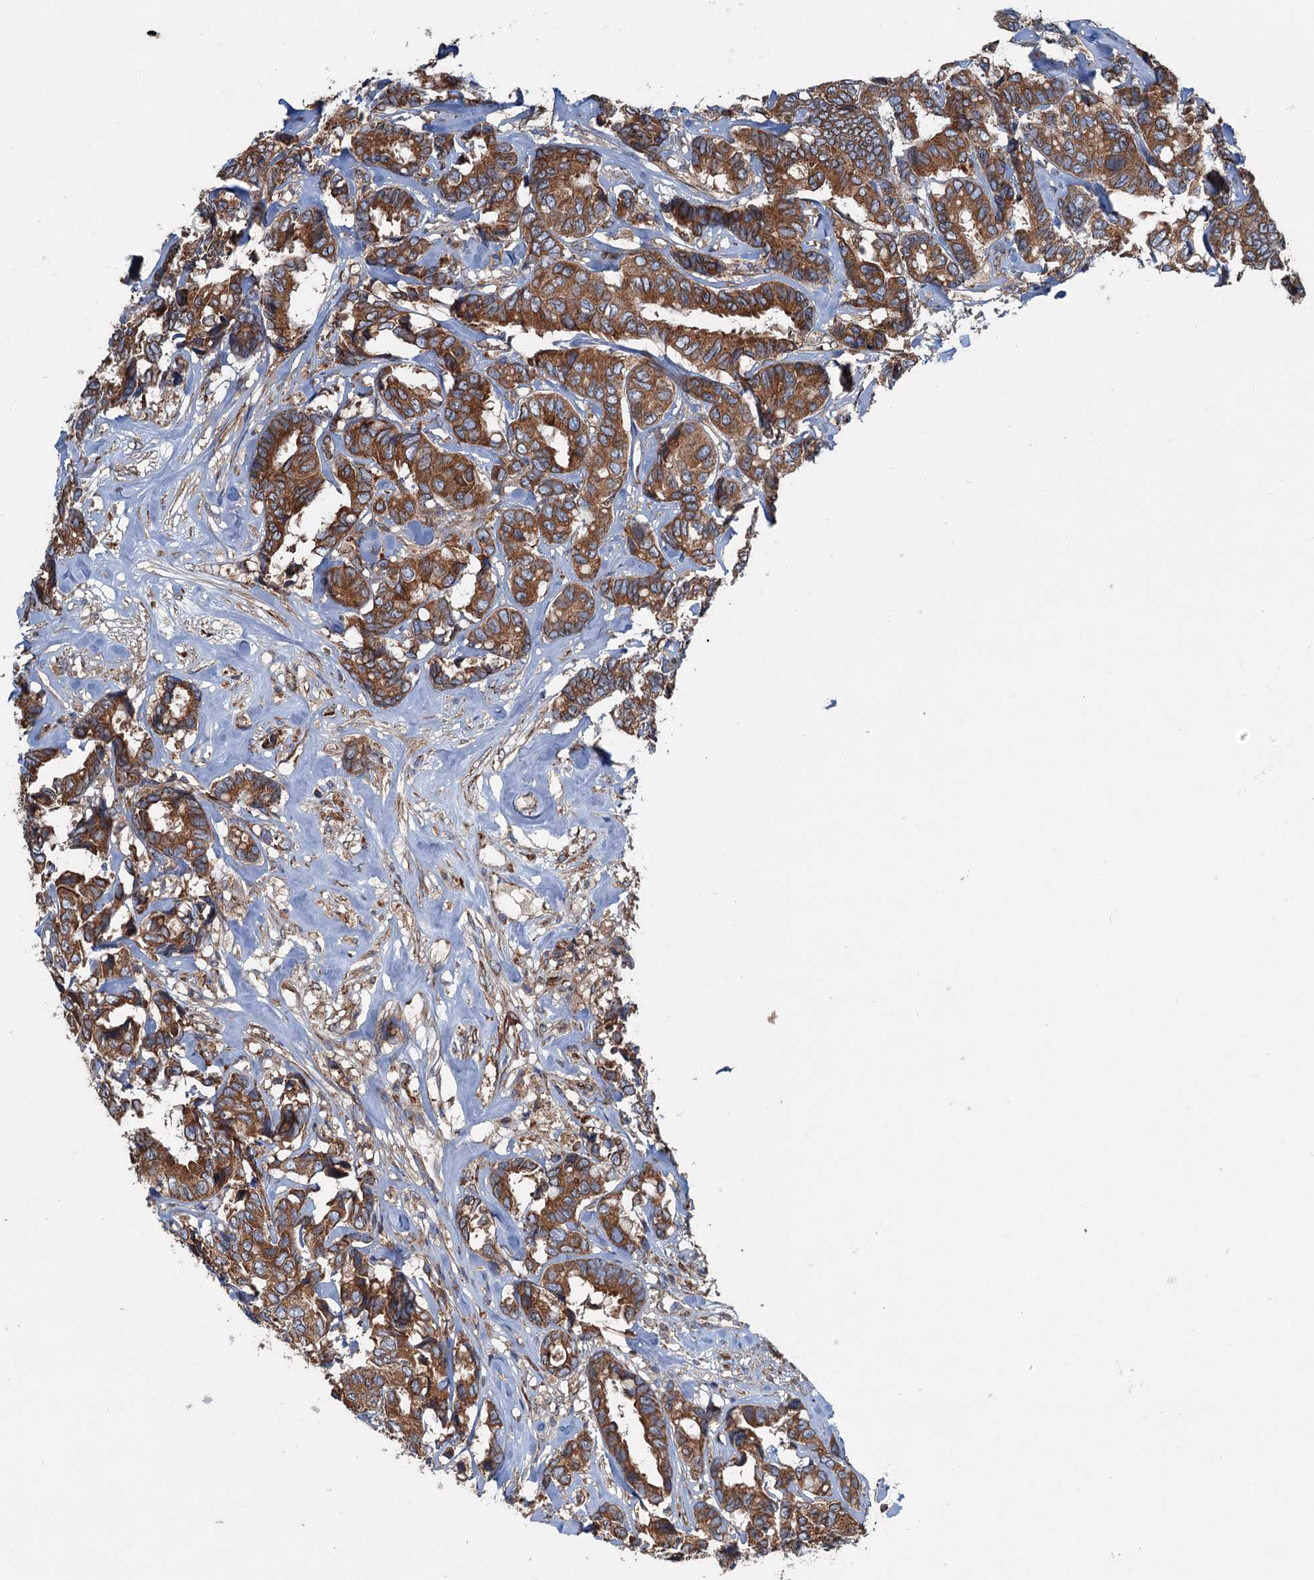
{"staining": {"intensity": "strong", "quantity": ">75%", "location": "cytoplasmic/membranous"}, "tissue": "breast cancer", "cell_type": "Tumor cells", "image_type": "cancer", "snomed": [{"axis": "morphology", "description": "Duct carcinoma"}, {"axis": "topography", "description": "Breast"}], "caption": "Breast infiltrating ductal carcinoma was stained to show a protein in brown. There is high levels of strong cytoplasmic/membranous positivity in about >75% of tumor cells.", "gene": "CALCOCO1", "patient": {"sex": "female", "age": 87}}